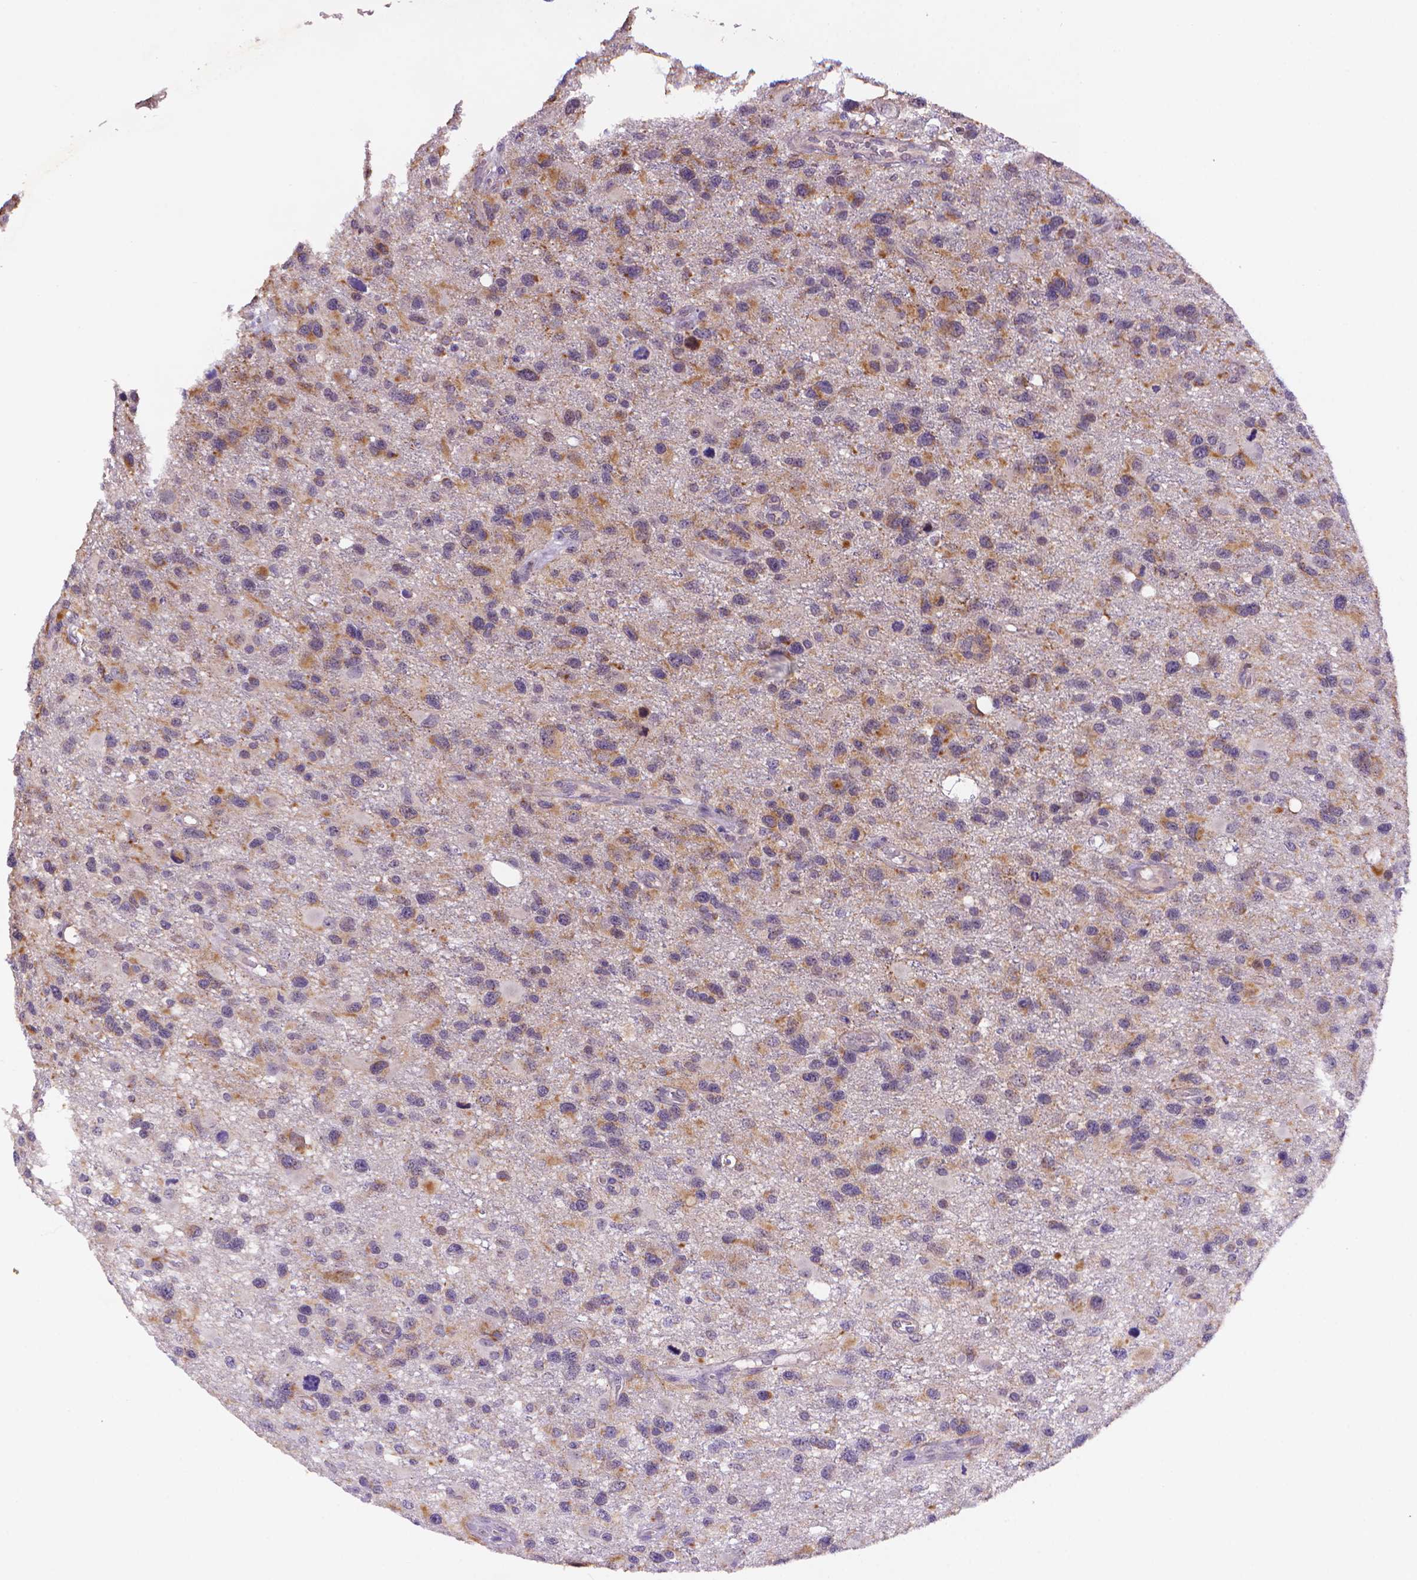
{"staining": {"intensity": "weak", "quantity": "<25%", "location": "cytoplasmic/membranous"}, "tissue": "glioma", "cell_type": "Tumor cells", "image_type": "cancer", "snomed": [{"axis": "morphology", "description": "Glioma, malignant, NOS"}, {"axis": "morphology", "description": "Glioma, malignant, High grade"}, {"axis": "topography", "description": "Brain"}], "caption": "High magnification brightfield microscopy of glioma stained with DAB (brown) and counterstained with hematoxylin (blue): tumor cells show no significant positivity.", "gene": "CYYR1", "patient": {"sex": "female", "age": 71}}